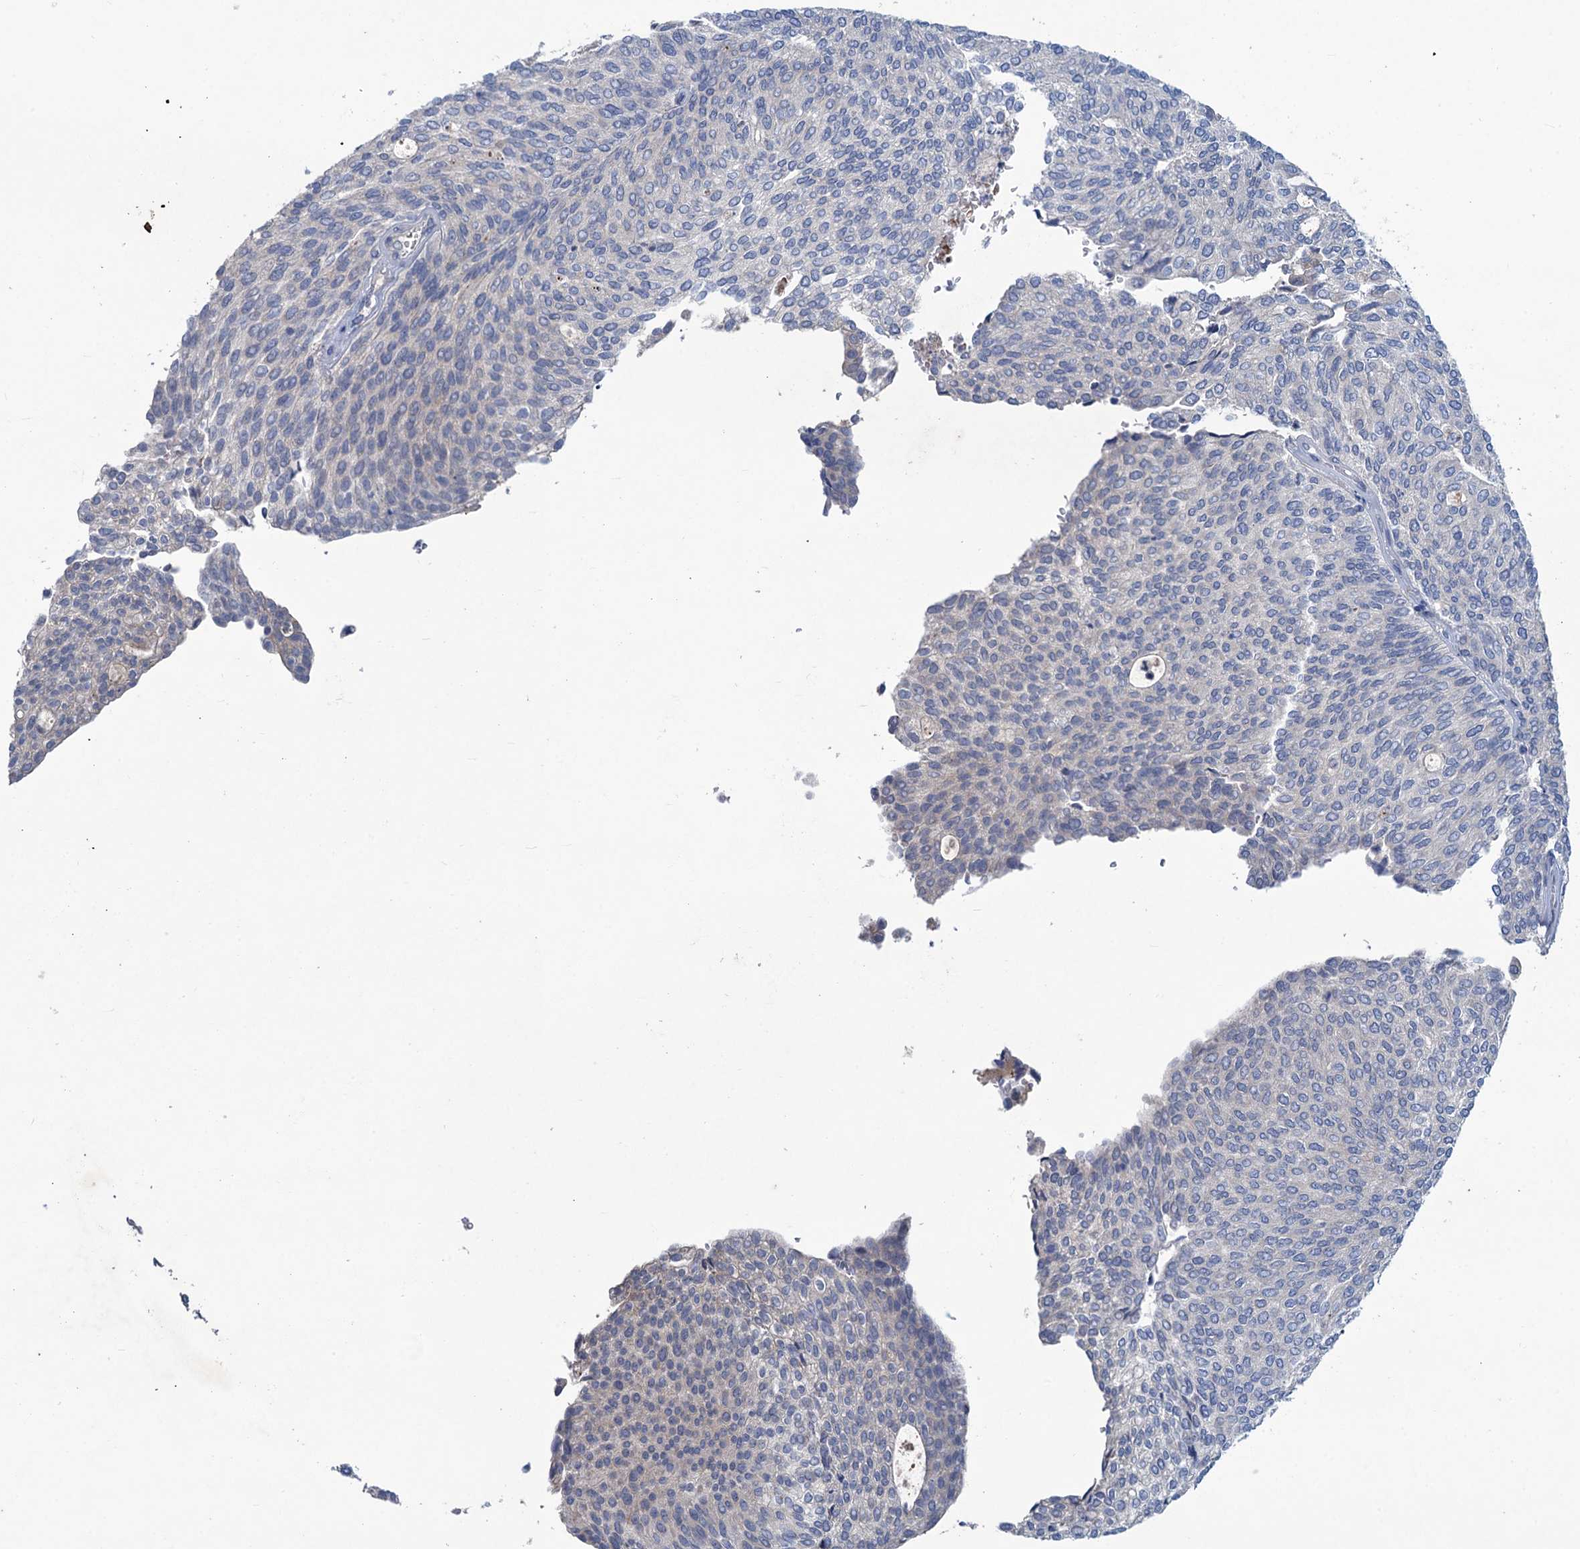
{"staining": {"intensity": "negative", "quantity": "none", "location": "none"}, "tissue": "urothelial cancer", "cell_type": "Tumor cells", "image_type": "cancer", "snomed": [{"axis": "morphology", "description": "Urothelial carcinoma, Low grade"}, {"axis": "topography", "description": "Urinary bladder"}], "caption": "IHC micrograph of neoplastic tissue: human urothelial cancer stained with DAB exhibits no significant protein expression in tumor cells.", "gene": "RTKN2", "patient": {"sex": "female", "age": 79}}